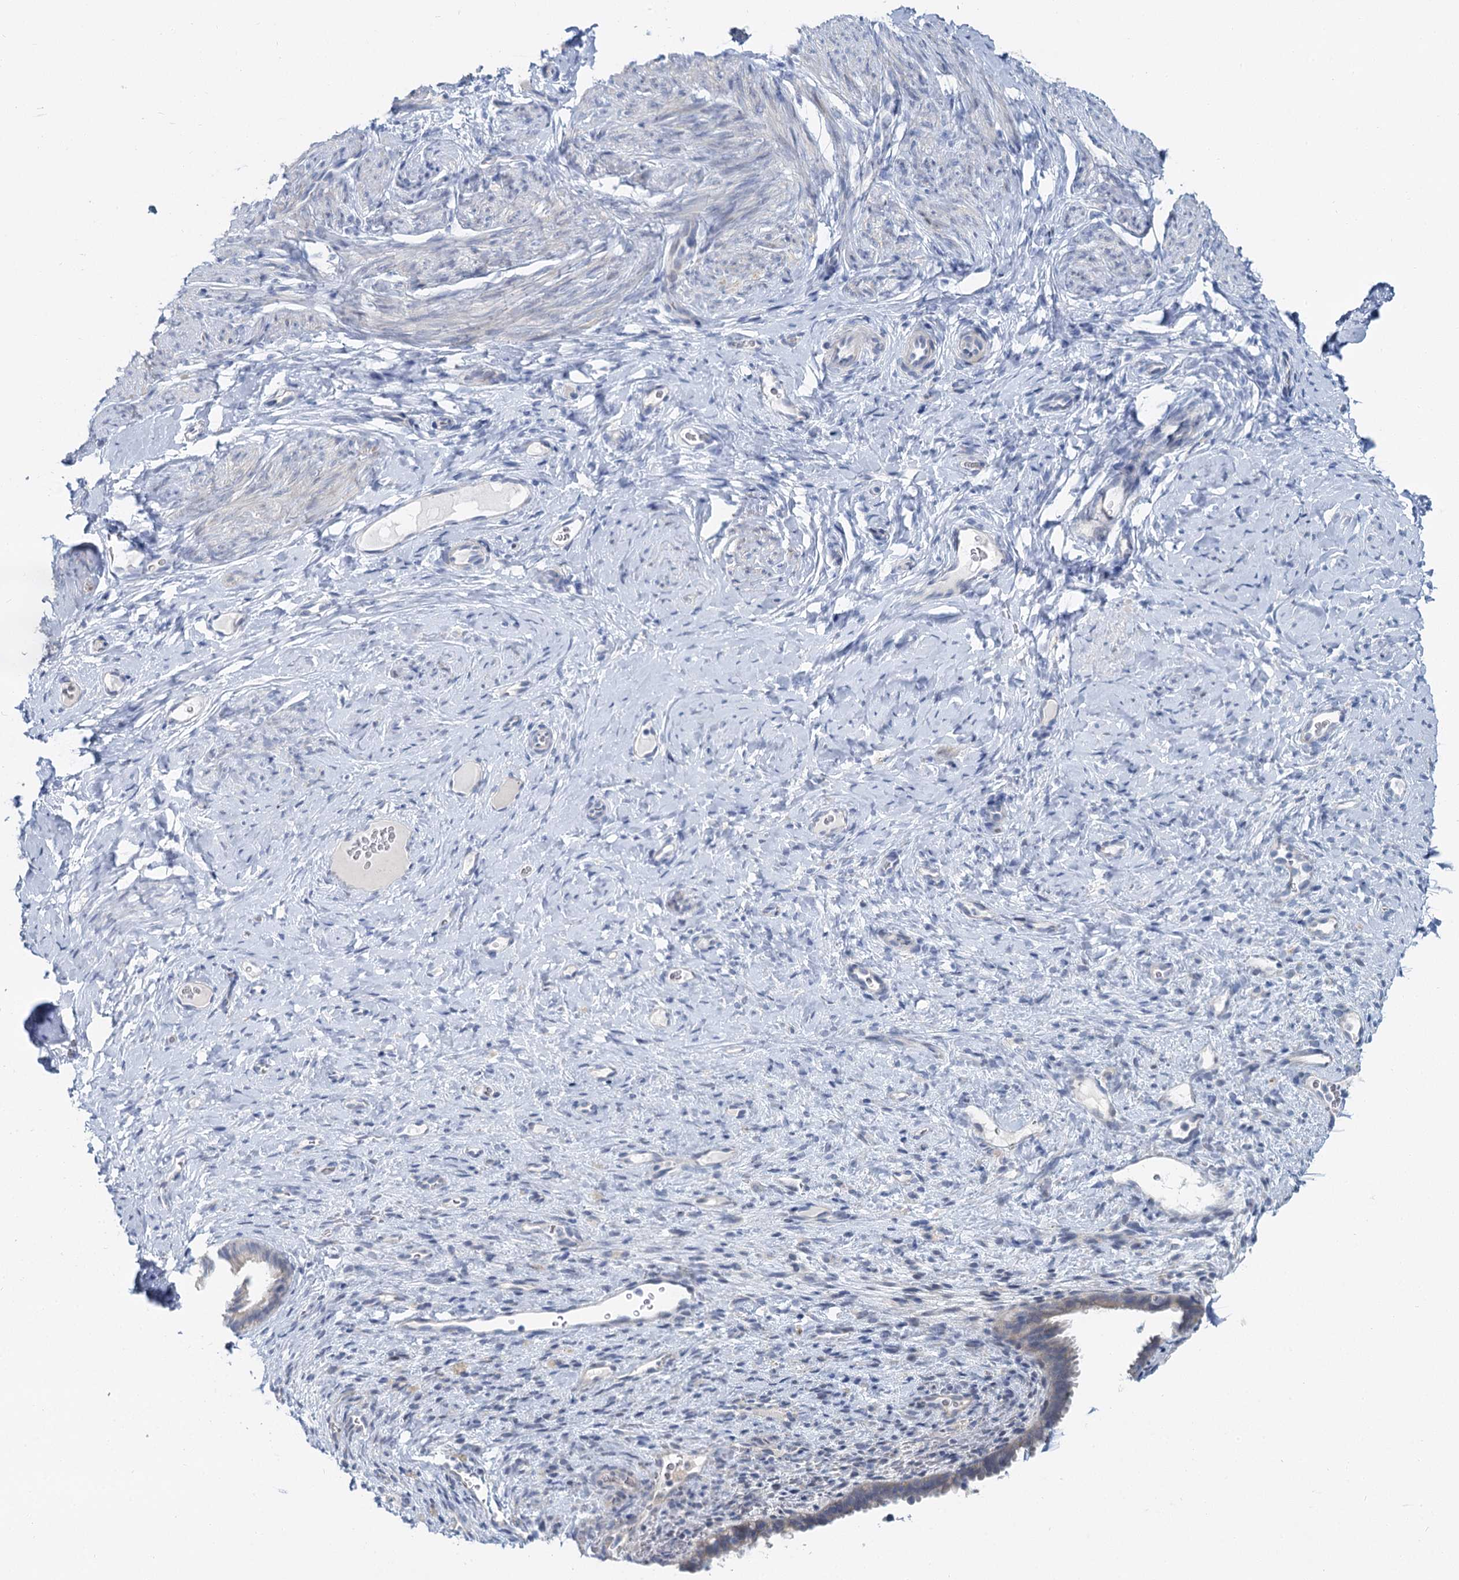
{"staining": {"intensity": "negative", "quantity": "none", "location": "none"}, "tissue": "endometrium", "cell_type": "Cells in endometrial stroma", "image_type": "normal", "snomed": [{"axis": "morphology", "description": "Normal tissue, NOS"}, {"axis": "topography", "description": "Endometrium"}], "caption": "A histopathology image of human endometrium is negative for staining in cells in endometrial stroma. Nuclei are stained in blue.", "gene": "ACRBP", "patient": {"sex": "female", "age": 65}}